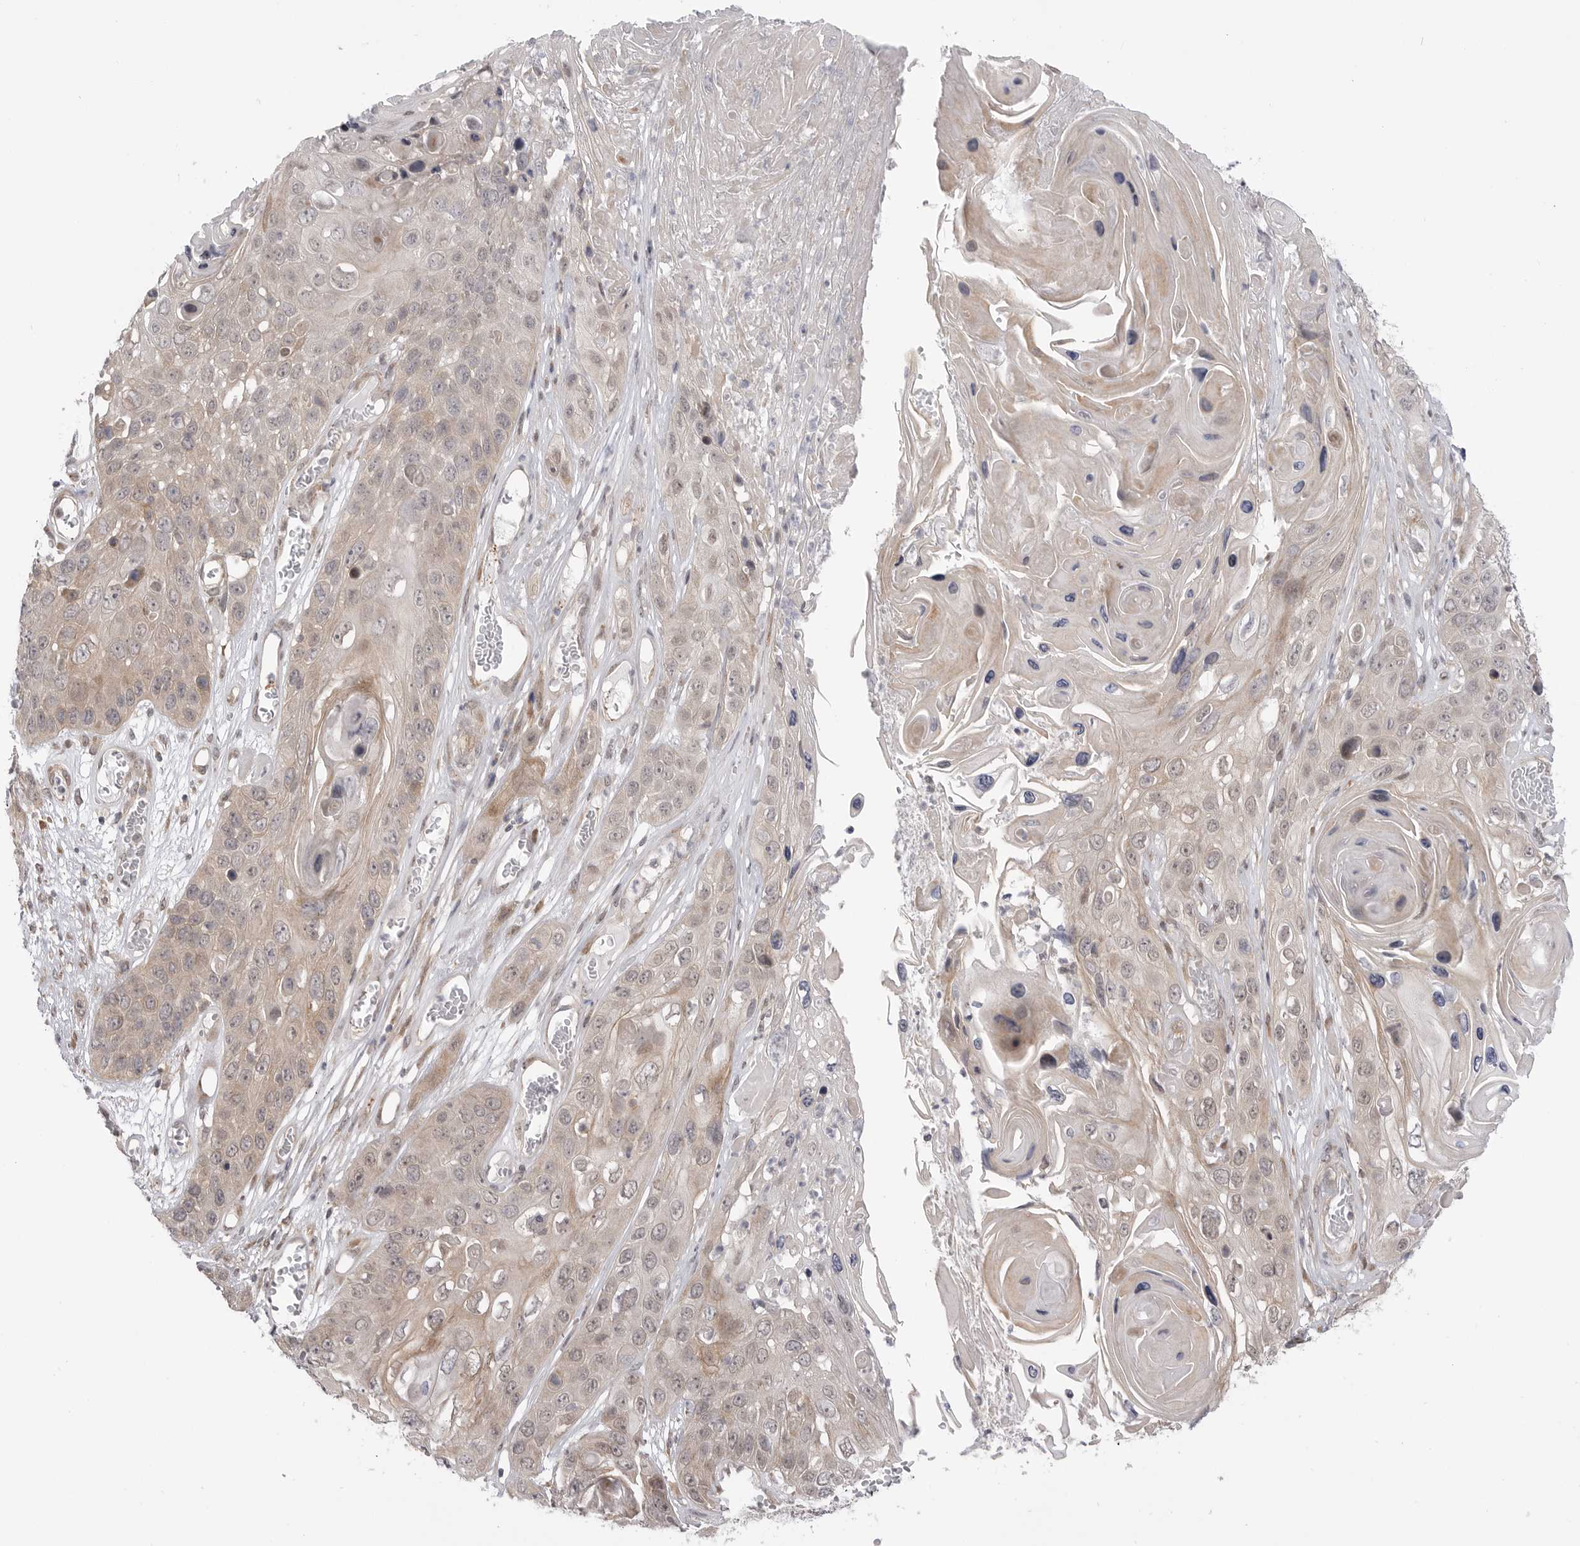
{"staining": {"intensity": "weak", "quantity": ">75%", "location": "cytoplasmic/membranous"}, "tissue": "skin cancer", "cell_type": "Tumor cells", "image_type": "cancer", "snomed": [{"axis": "morphology", "description": "Squamous cell carcinoma, NOS"}, {"axis": "topography", "description": "Skin"}], "caption": "This photomicrograph exhibits immunohistochemistry staining of squamous cell carcinoma (skin), with low weak cytoplasmic/membranous positivity in approximately >75% of tumor cells.", "gene": "GGT6", "patient": {"sex": "male", "age": 55}}